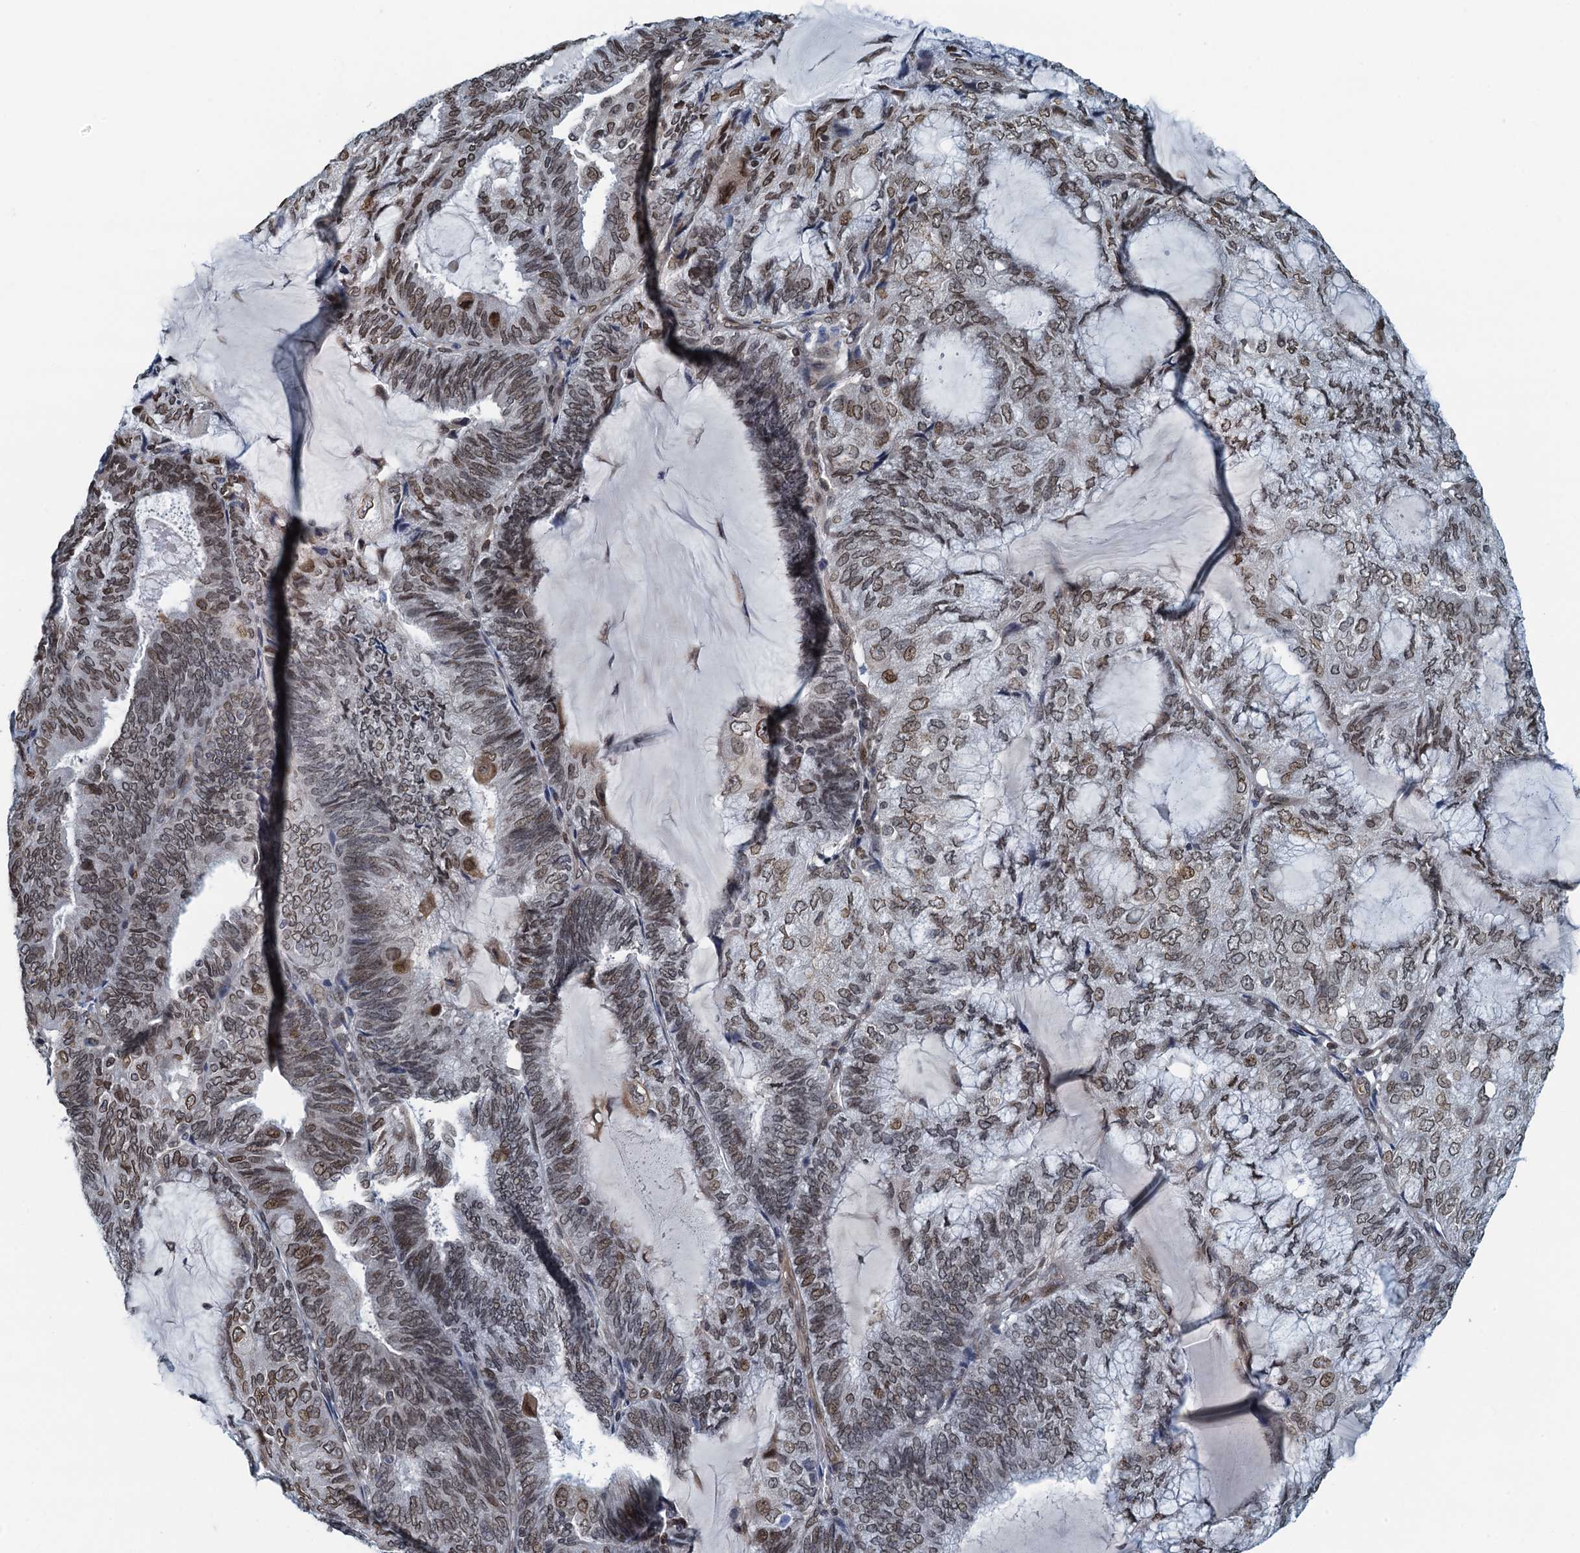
{"staining": {"intensity": "moderate", "quantity": ">75%", "location": "cytoplasmic/membranous,nuclear"}, "tissue": "endometrial cancer", "cell_type": "Tumor cells", "image_type": "cancer", "snomed": [{"axis": "morphology", "description": "Adenocarcinoma, NOS"}, {"axis": "topography", "description": "Endometrium"}], "caption": "Protein expression analysis of endometrial cancer (adenocarcinoma) reveals moderate cytoplasmic/membranous and nuclear expression in about >75% of tumor cells.", "gene": "CCDC34", "patient": {"sex": "female", "age": 81}}